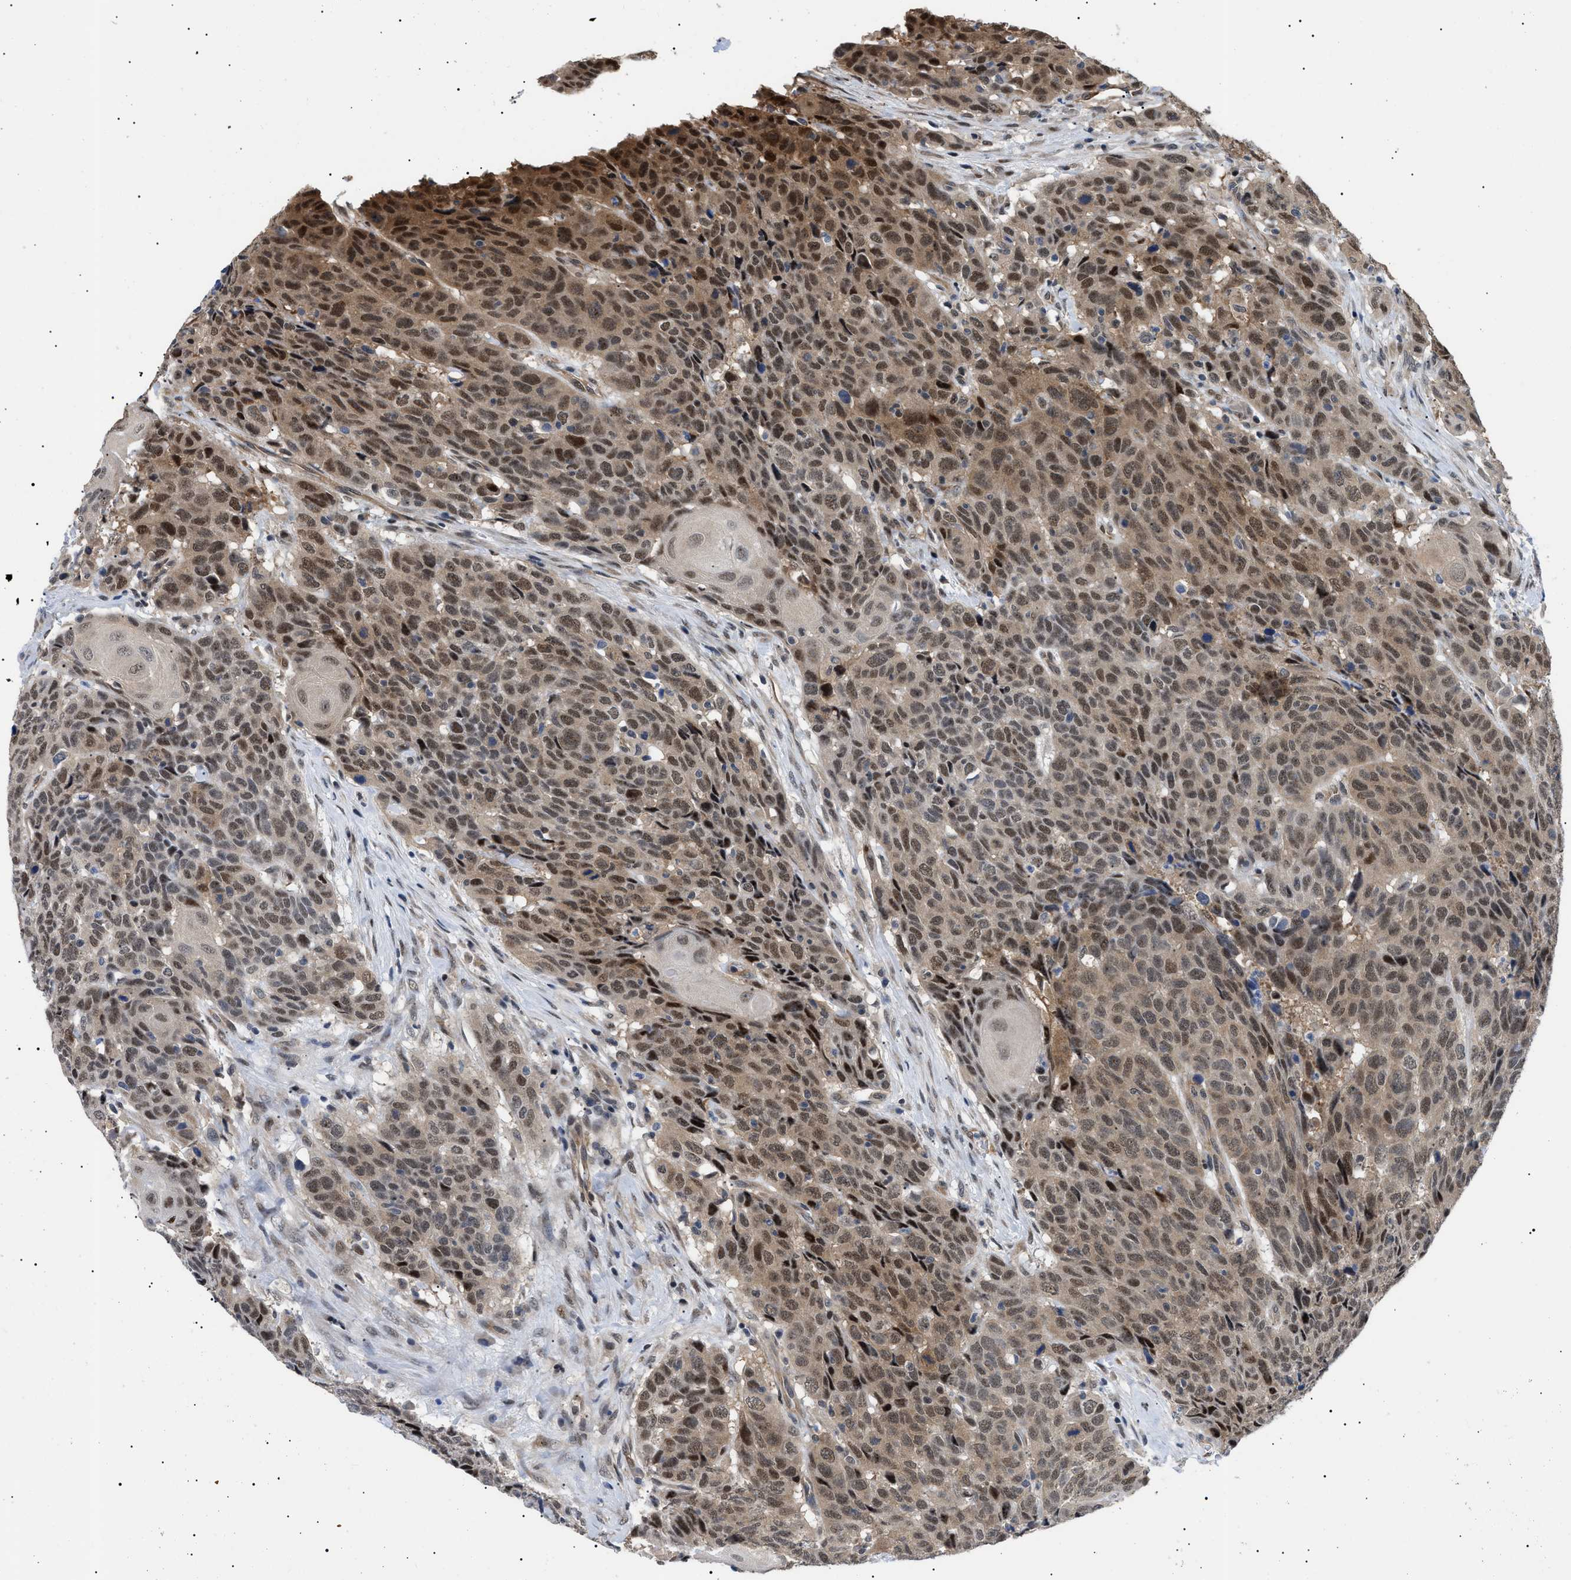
{"staining": {"intensity": "strong", "quantity": ">75%", "location": "cytoplasmic/membranous,nuclear"}, "tissue": "head and neck cancer", "cell_type": "Tumor cells", "image_type": "cancer", "snomed": [{"axis": "morphology", "description": "Squamous cell carcinoma, NOS"}, {"axis": "topography", "description": "Head-Neck"}], "caption": "Protein staining exhibits strong cytoplasmic/membranous and nuclear staining in about >75% of tumor cells in squamous cell carcinoma (head and neck).", "gene": "GARRE1", "patient": {"sex": "male", "age": 66}}